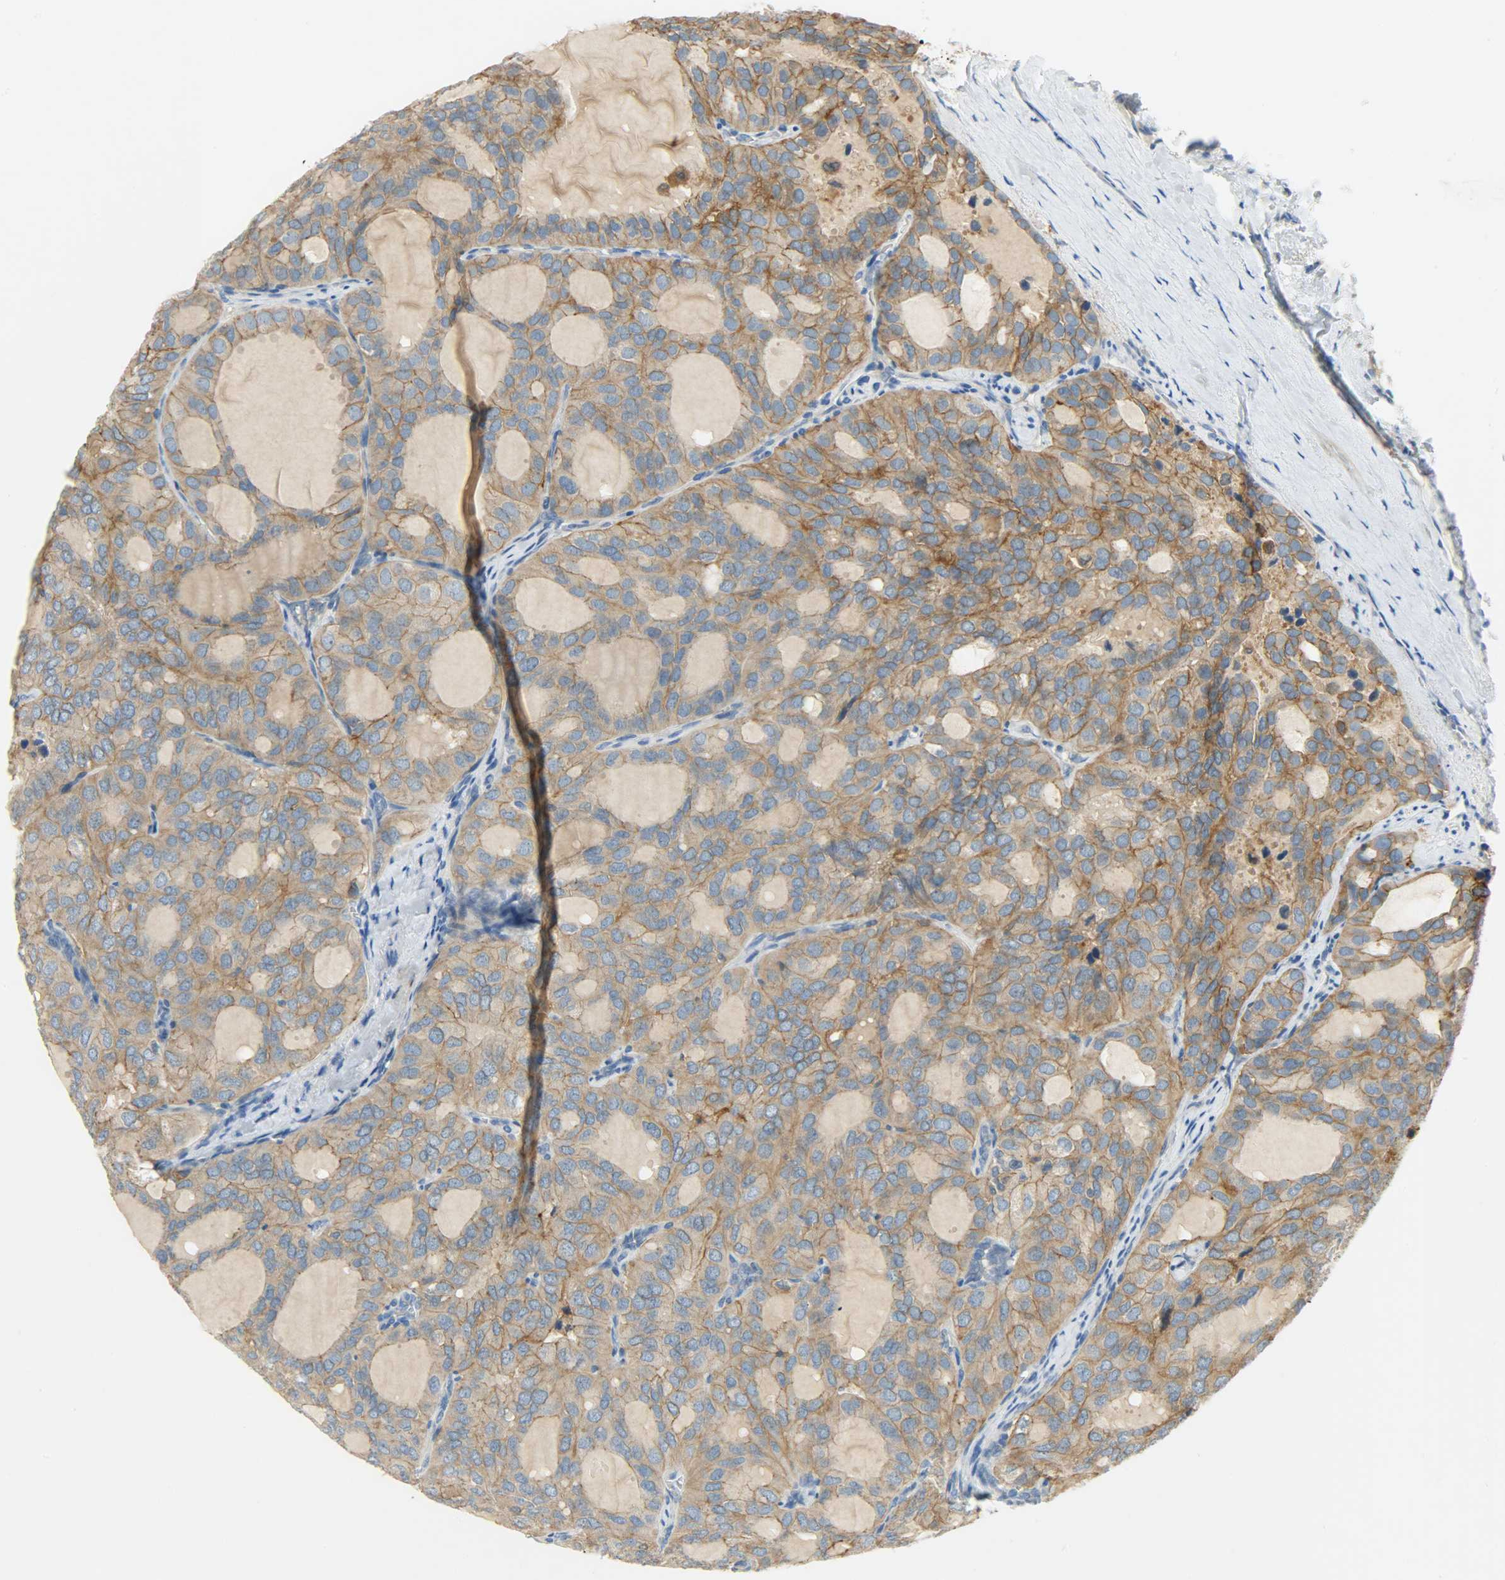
{"staining": {"intensity": "moderate", "quantity": ">75%", "location": "cytoplasmic/membranous"}, "tissue": "thyroid cancer", "cell_type": "Tumor cells", "image_type": "cancer", "snomed": [{"axis": "morphology", "description": "Follicular adenoma carcinoma, NOS"}, {"axis": "topography", "description": "Thyroid gland"}], "caption": "Thyroid follicular adenoma carcinoma stained with DAB immunohistochemistry displays medium levels of moderate cytoplasmic/membranous expression in about >75% of tumor cells. Using DAB (brown) and hematoxylin (blue) stains, captured at high magnification using brightfield microscopy.", "gene": "DSG2", "patient": {"sex": "male", "age": 75}}